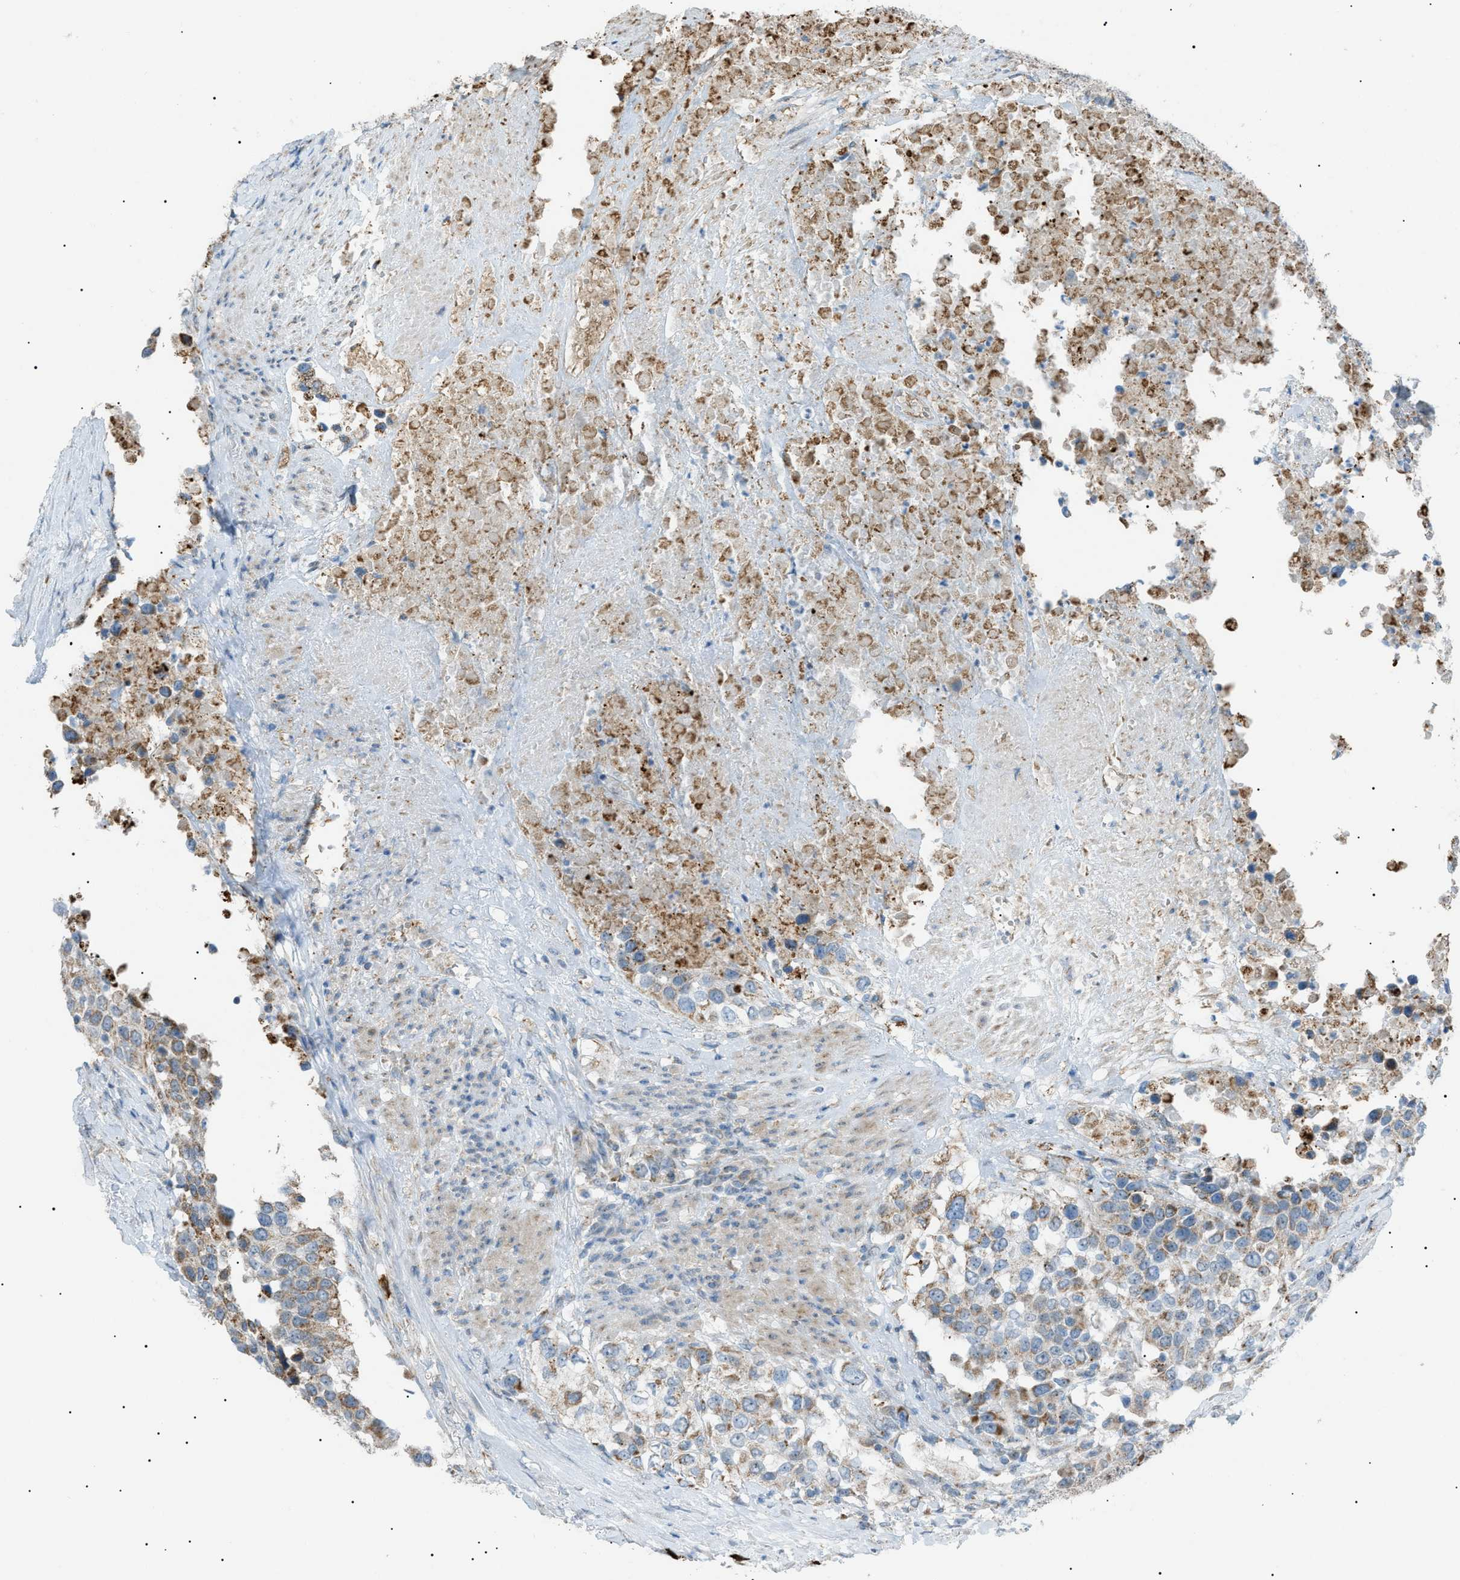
{"staining": {"intensity": "weak", "quantity": "<25%", "location": "cytoplasmic/membranous"}, "tissue": "urothelial cancer", "cell_type": "Tumor cells", "image_type": "cancer", "snomed": [{"axis": "morphology", "description": "Urothelial carcinoma, High grade"}, {"axis": "topography", "description": "Urinary bladder"}], "caption": "High-grade urothelial carcinoma stained for a protein using IHC shows no staining tumor cells.", "gene": "ZNF516", "patient": {"sex": "female", "age": 80}}